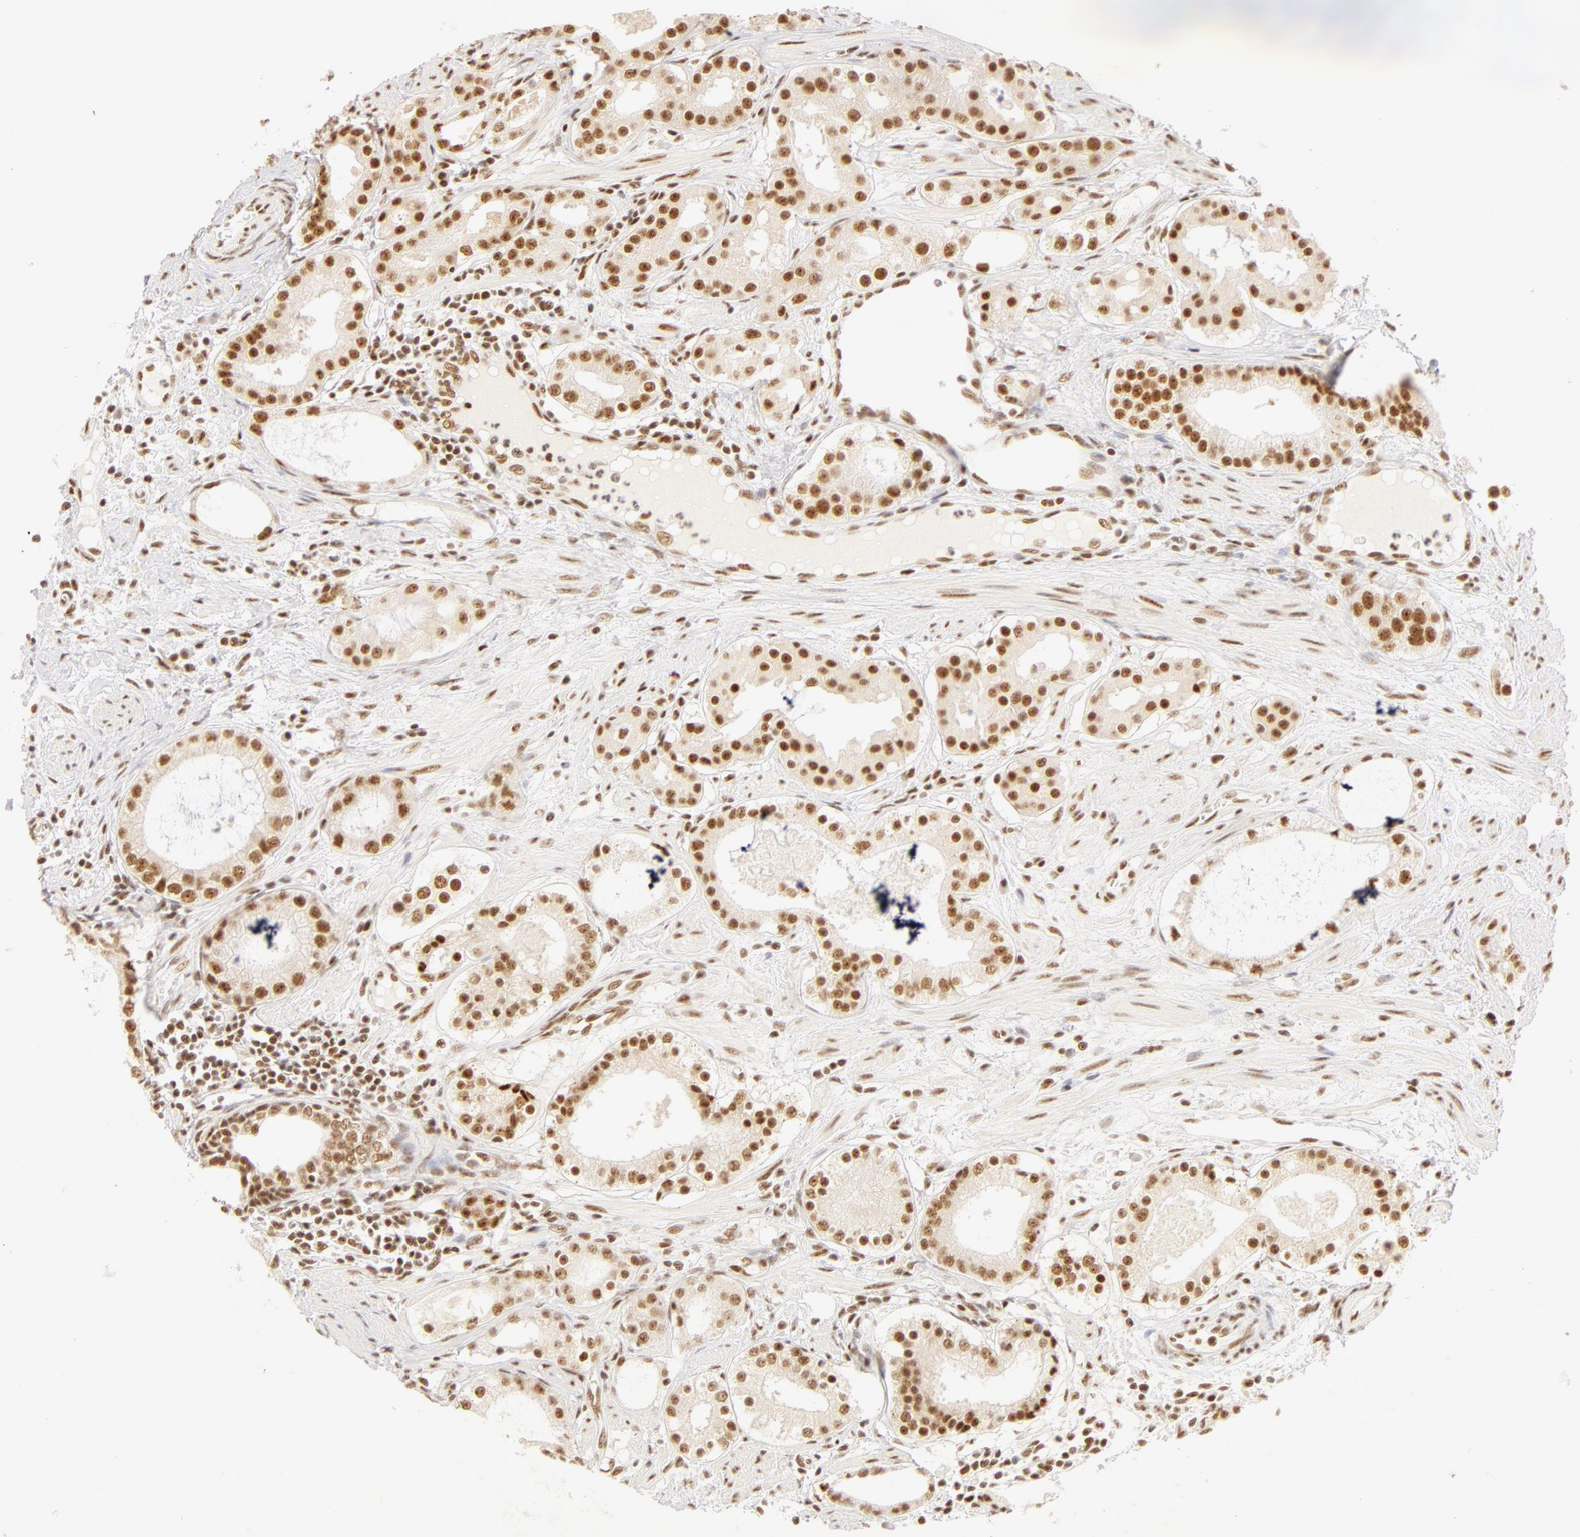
{"staining": {"intensity": "moderate", "quantity": ">75%", "location": "nuclear"}, "tissue": "prostate cancer", "cell_type": "Tumor cells", "image_type": "cancer", "snomed": [{"axis": "morphology", "description": "Adenocarcinoma, Medium grade"}, {"axis": "topography", "description": "Prostate"}], "caption": "The histopathology image displays staining of adenocarcinoma (medium-grade) (prostate), revealing moderate nuclear protein staining (brown color) within tumor cells.", "gene": "RBM39", "patient": {"sex": "male", "age": 73}}